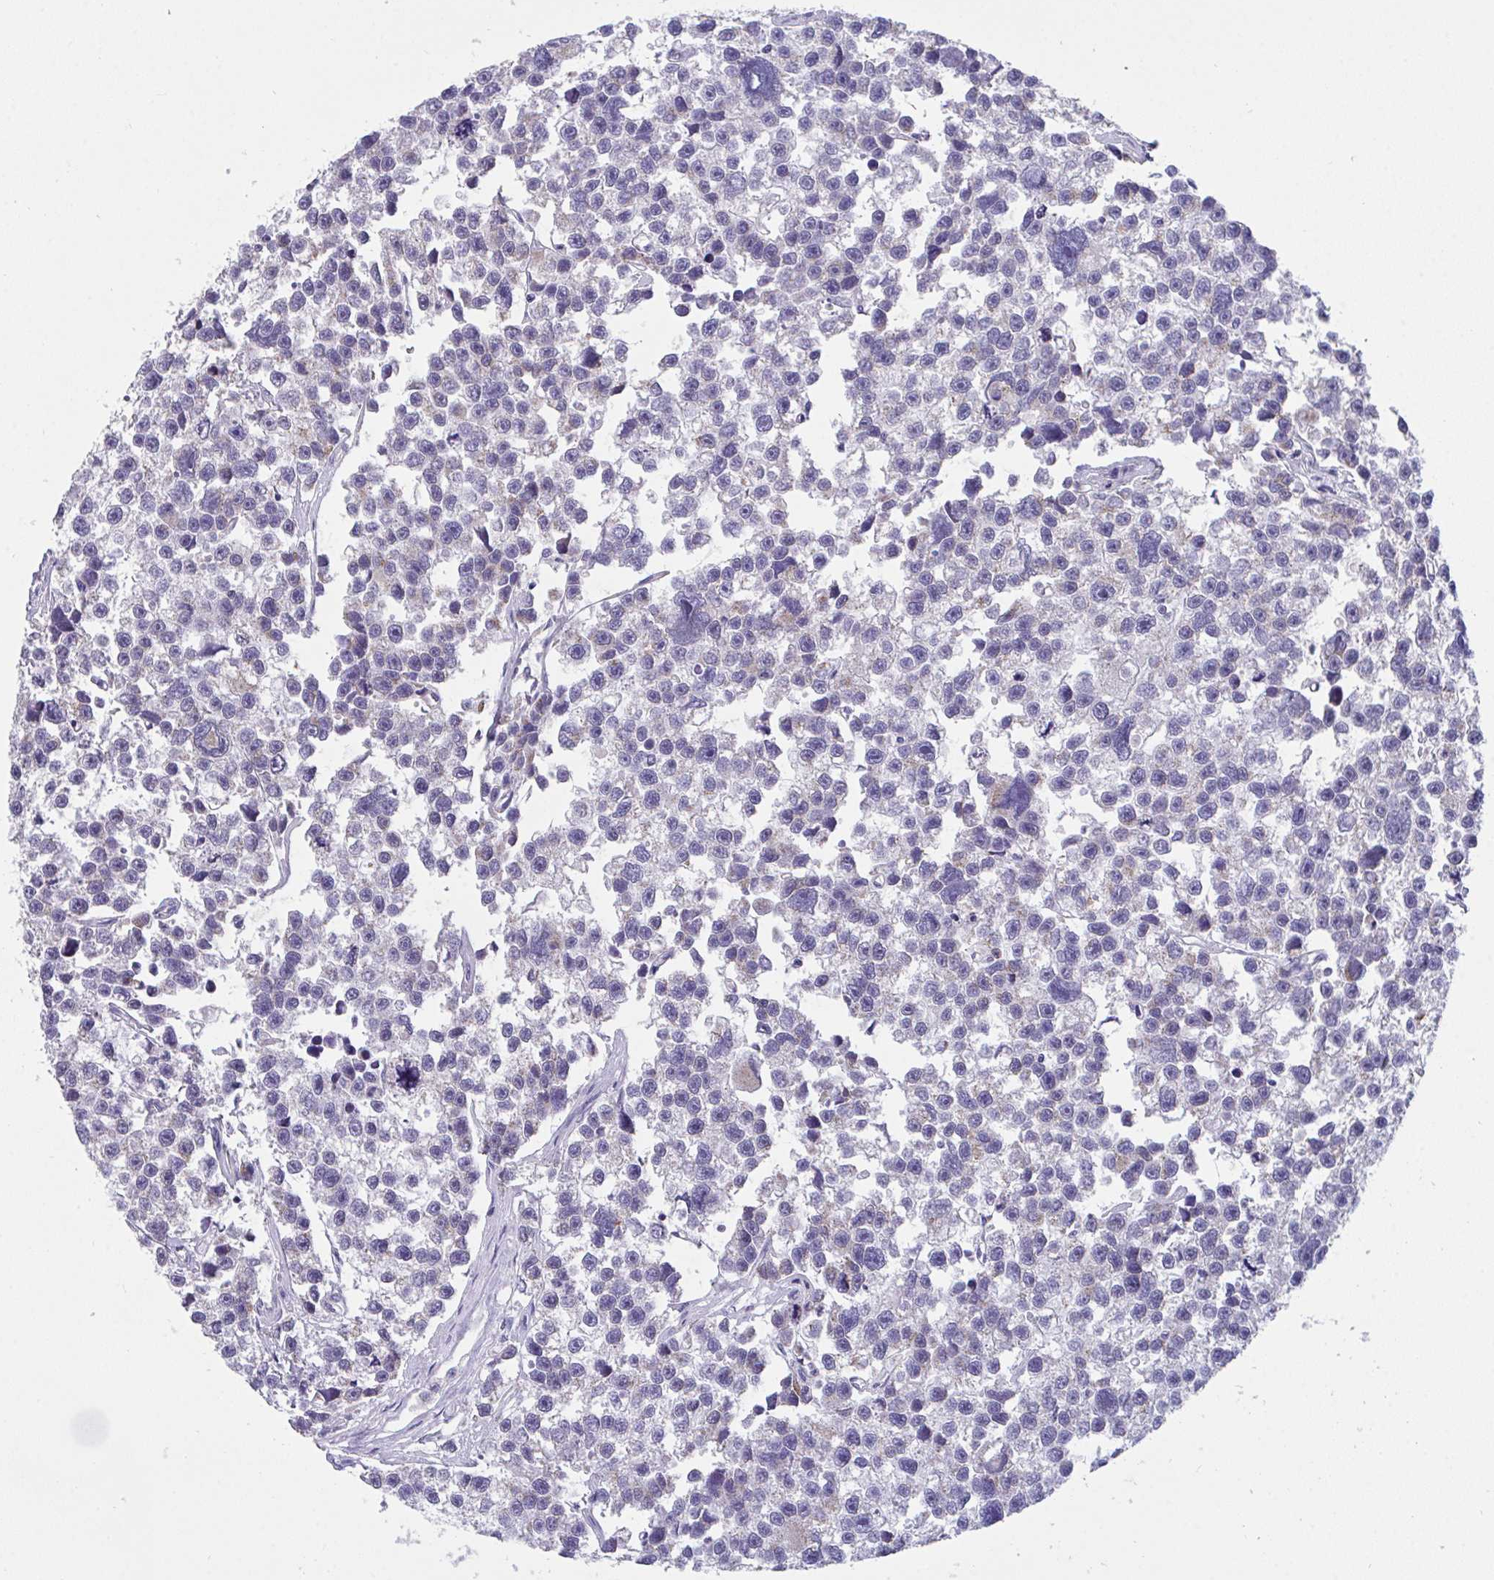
{"staining": {"intensity": "negative", "quantity": "none", "location": "none"}, "tissue": "testis cancer", "cell_type": "Tumor cells", "image_type": "cancer", "snomed": [{"axis": "morphology", "description": "Seminoma, NOS"}, {"axis": "topography", "description": "Testis"}], "caption": "Protein analysis of testis cancer exhibits no significant expression in tumor cells.", "gene": "MIA3", "patient": {"sex": "male", "age": 26}}